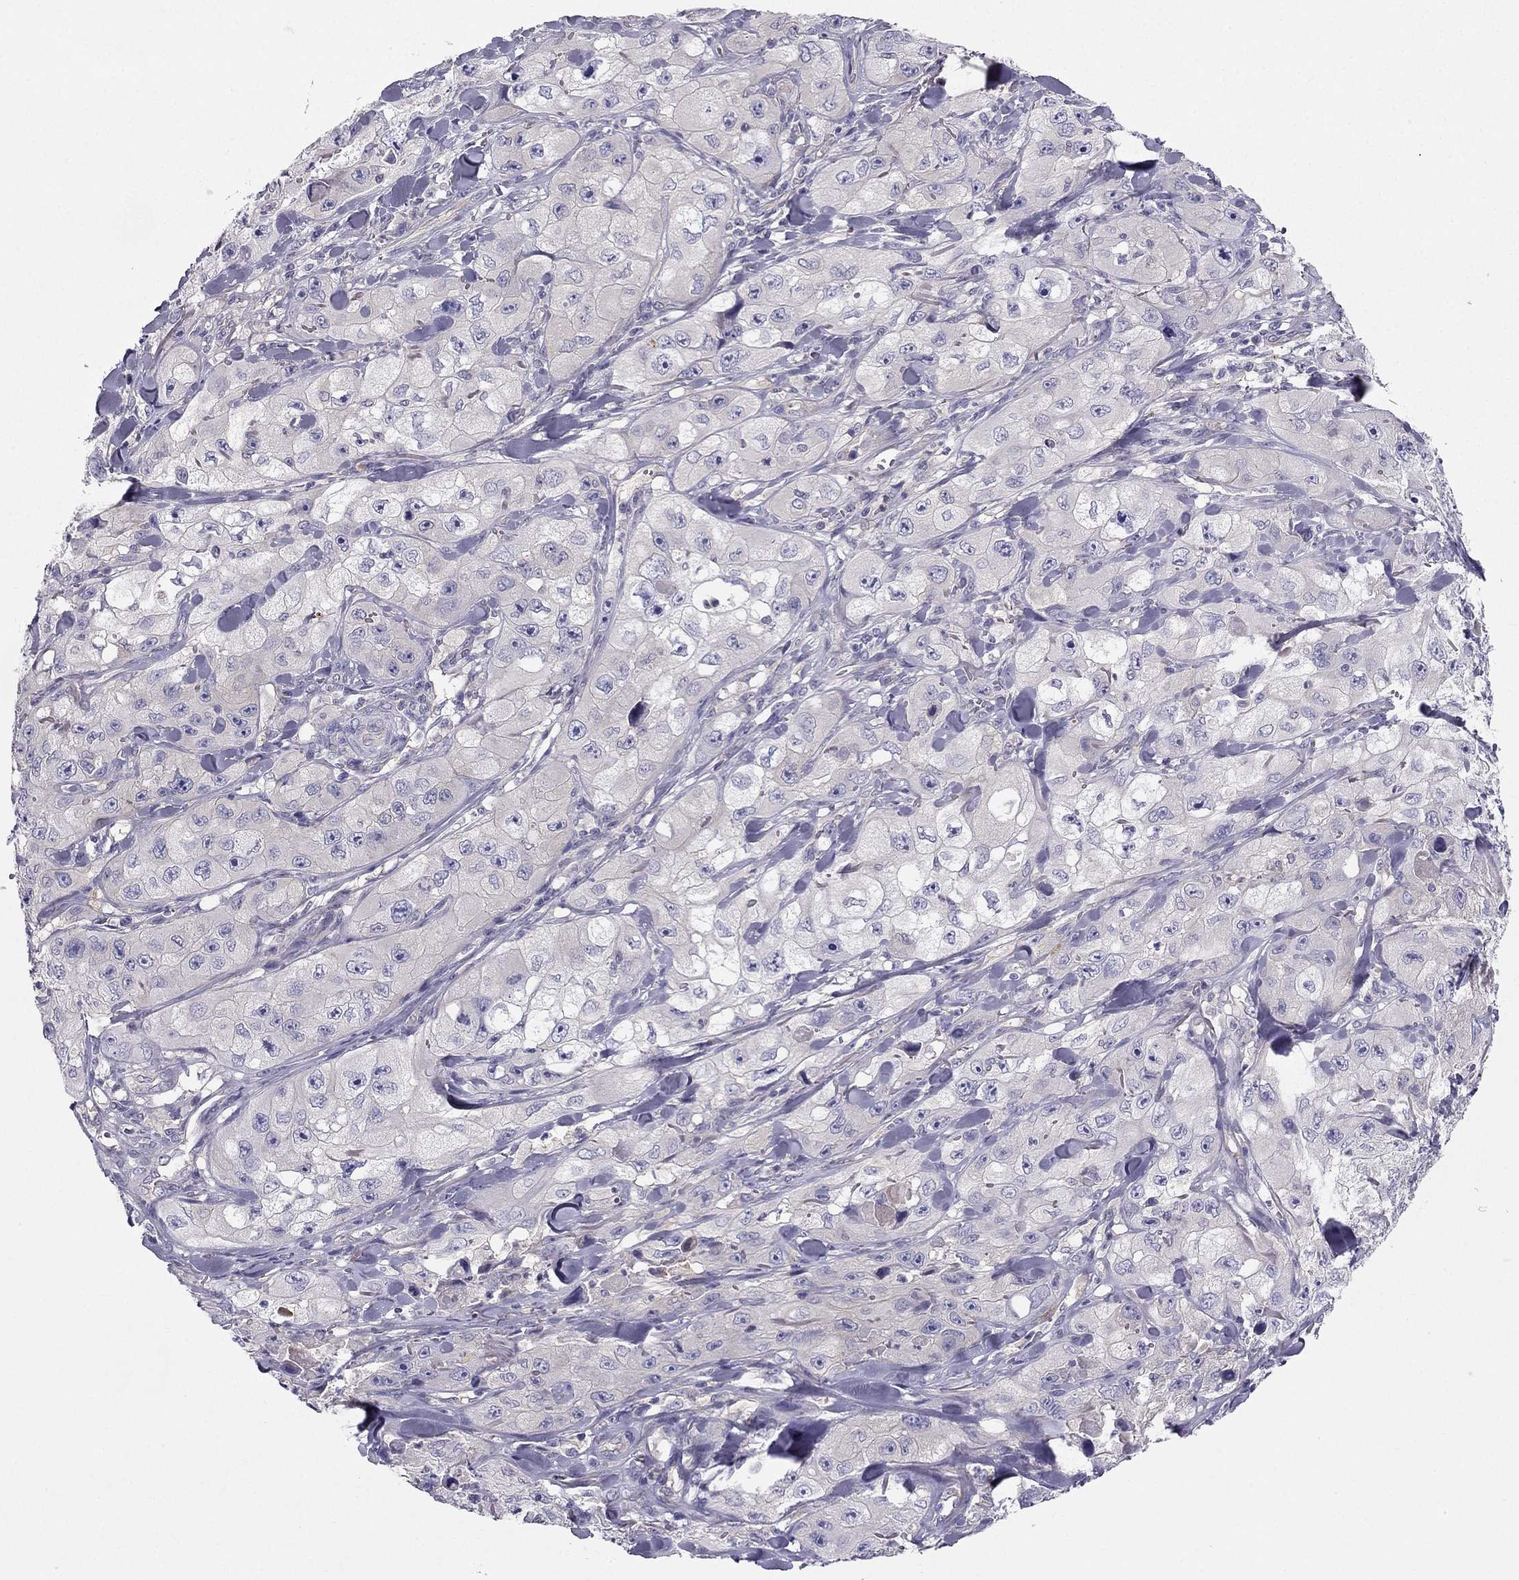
{"staining": {"intensity": "negative", "quantity": "none", "location": "none"}, "tissue": "skin cancer", "cell_type": "Tumor cells", "image_type": "cancer", "snomed": [{"axis": "morphology", "description": "Squamous cell carcinoma, NOS"}, {"axis": "topography", "description": "Skin"}, {"axis": "topography", "description": "Subcutis"}], "caption": "Immunohistochemistry of squamous cell carcinoma (skin) demonstrates no staining in tumor cells.", "gene": "SYT5", "patient": {"sex": "male", "age": 73}}